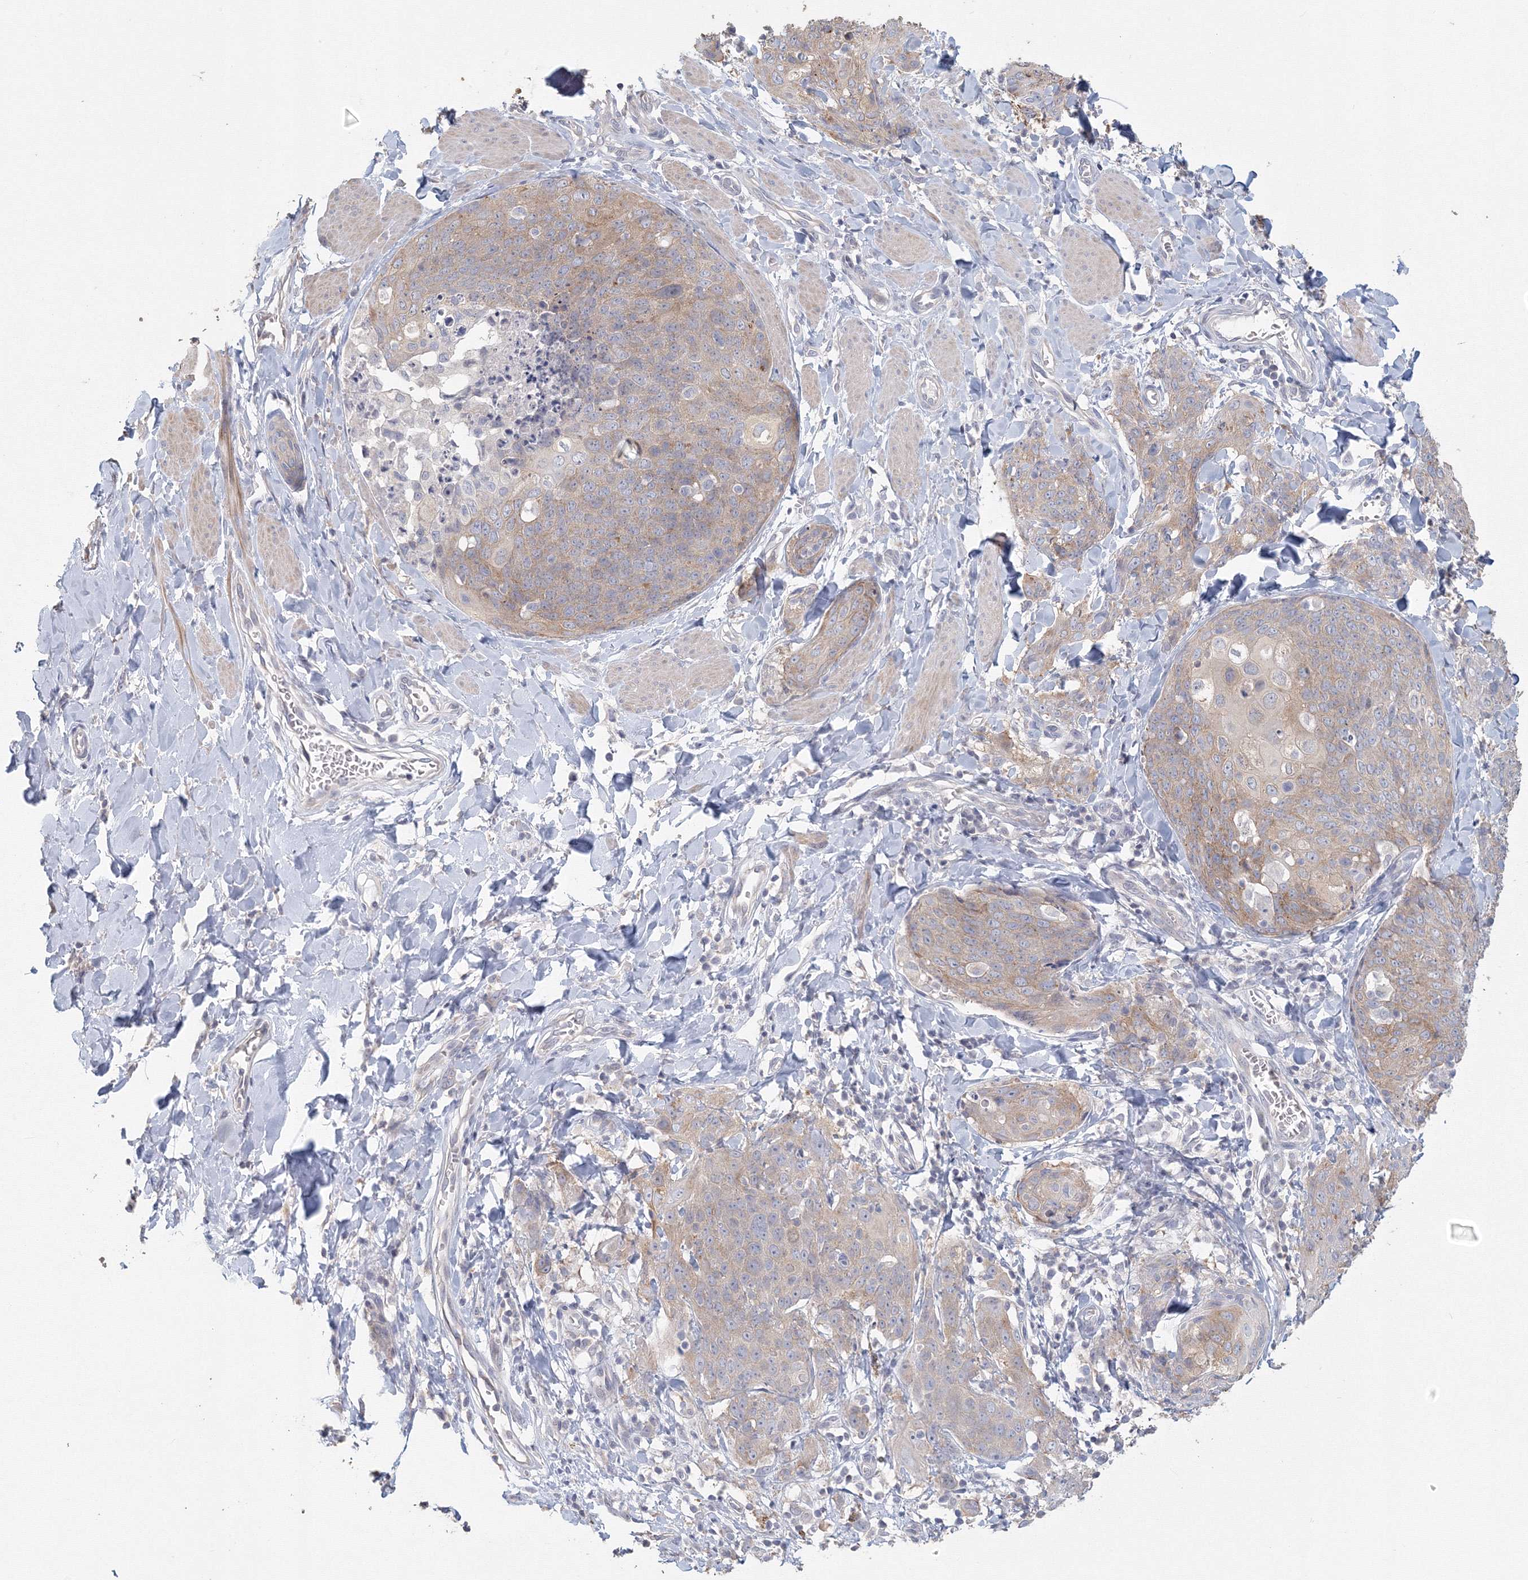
{"staining": {"intensity": "weak", "quantity": "25%-75%", "location": "cytoplasmic/membranous"}, "tissue": "skin cancer", "cell_type": "Tumor cells", "image_type": "cancer", "snomed": [{"axis": "morphology", "description": "Squamous cell carcinoma, NOS"}, {"axis": "topography", "description": "Skin"}, {"axis": "topography", "description": "Vulva"}], "caption": "The histopathology image exhibits immunohistochemical staining of skin cancer (squamous cell carcinoma). There is weak cytoplasmic/membranous expression is identified in about 25%-75% of tumor cells.", "gene": "TACC2", "patient": {"sex": "female", "age": 85}}